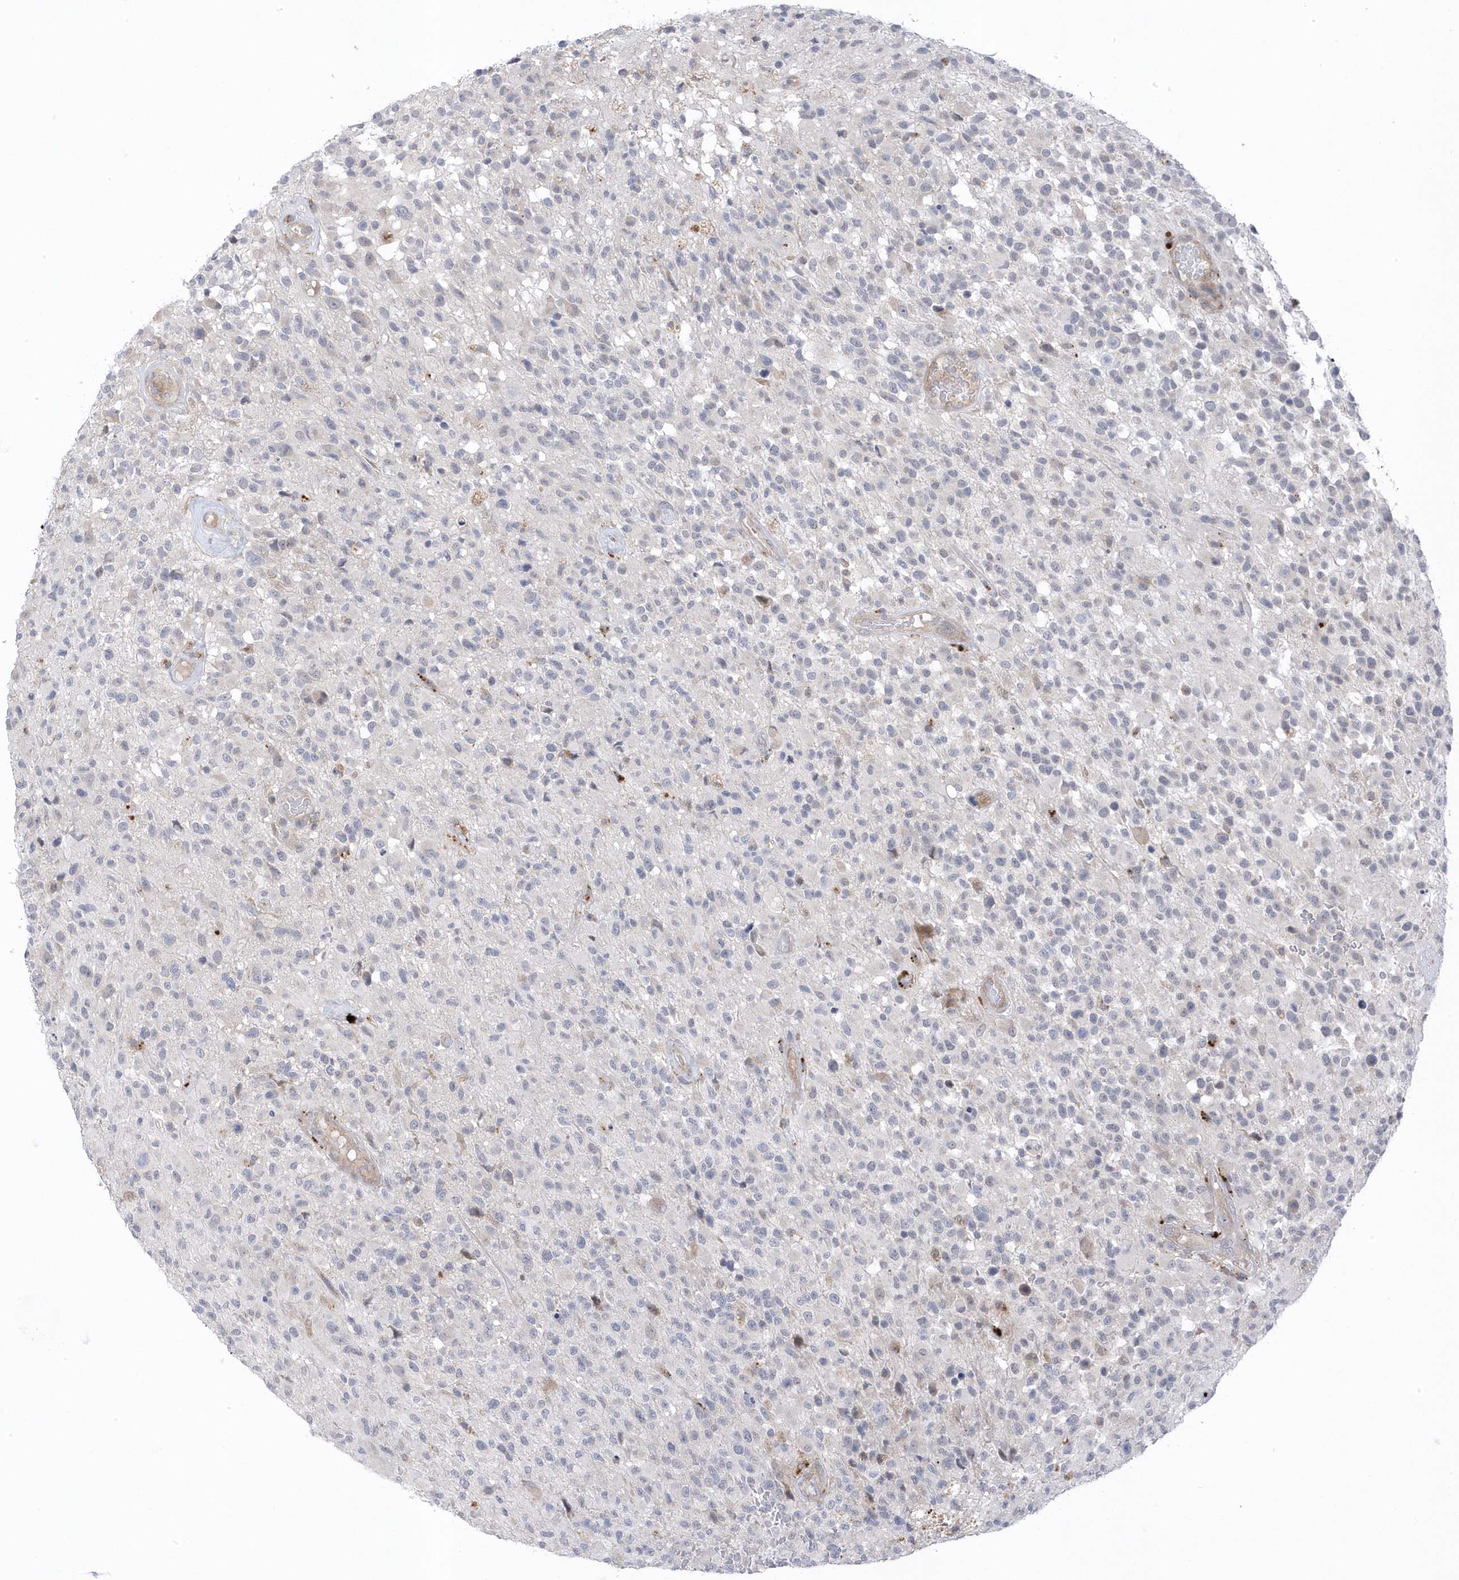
{"staining": {"intensity": "negative", "quantity": "none", "location": "none"}, "tissue": "glioma", "cell_type": "Tumor cells", "image_type": "cancer", "snomed": [{"axis": "morphology", "description": "Glioma, malignant, High grade"}, {"axis": "morphology", "description": "Glioblastoma, NOS"}, {"axis": "topography", "description": "Brain"}], "caption": "DAB (3,3'-diaminobenzidine) immunohistochemical staining of human glioma reveals no significant positivity in tumor cells. Brightfield microscopy of immunohistochemistry stained with DAB (brown) and hematoxylin (blue), captured at high magnification.", "gene": "ANAPC1", "patient": {"sex": "male", "age": 60}}